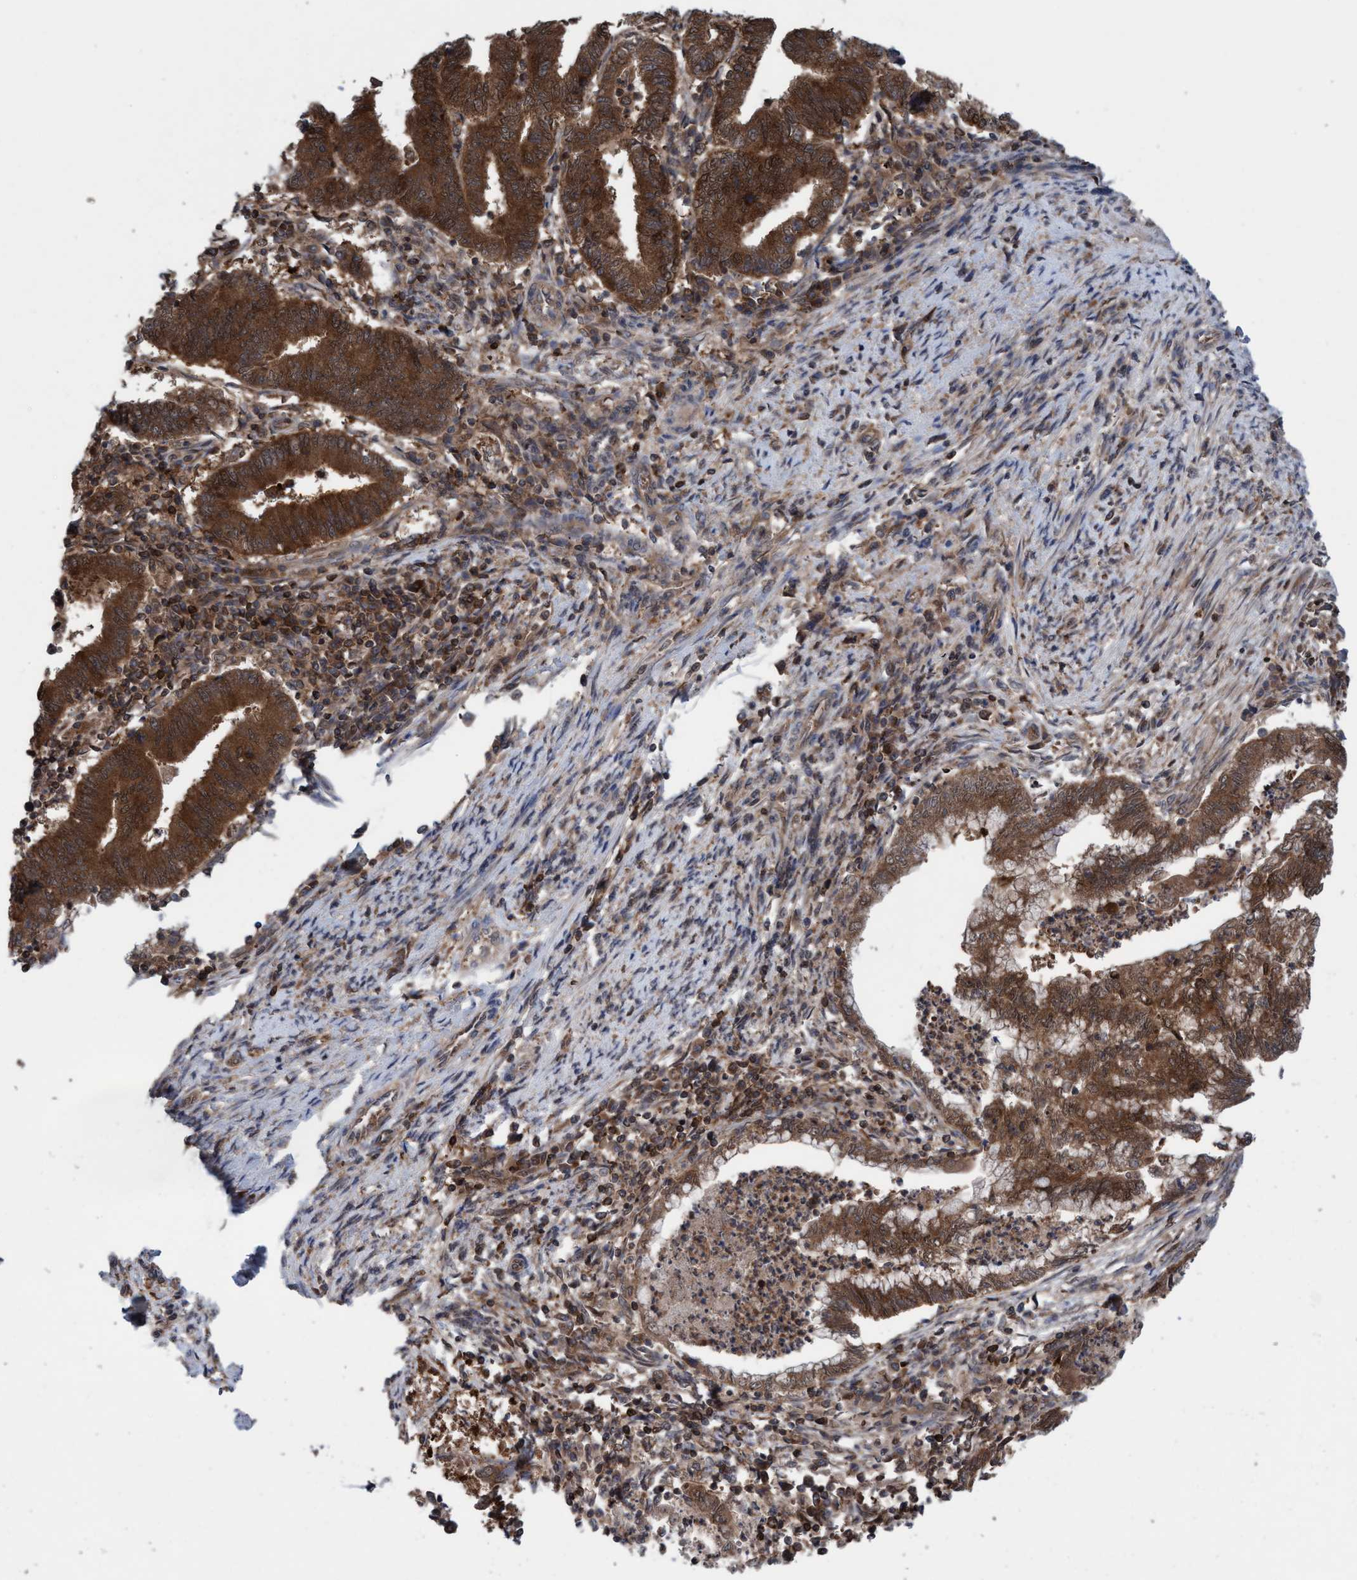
{"staining": {"intensity": "strong", "quantity": ">75%", "location": "cytoplasmic/membranous"}, "tissue": "endometrial cancer", "cell_type": "Tumor cells", "image_type": "cancer", "snomed": [{"axis": "morphology", "description": "Polyp, NOS"}, {"axis": "morphology", "description": "Adenocarcinoma, NOS"}, {"axis": "morphology", "description": "Adenoma, NOS"}, {"axis": "topography", "description": "Endometrium"}], "caption": "High-magnification brightfield microscopy of endometrial cancer stained with DAB (3,3'-diaminobenzidine) (brown) and counterstained with hematoxylin (blue). tumor cells exhibit strong cytoplasmic/membranous staining is identified in approximately>75% of cells. The staining is performed using DAB brown chromogen to label protein expression. The nuclei are counter-stained blue using hematoxylin.", "gene": "GLOD4", "patient": {"sex": "female", "age": 79}}